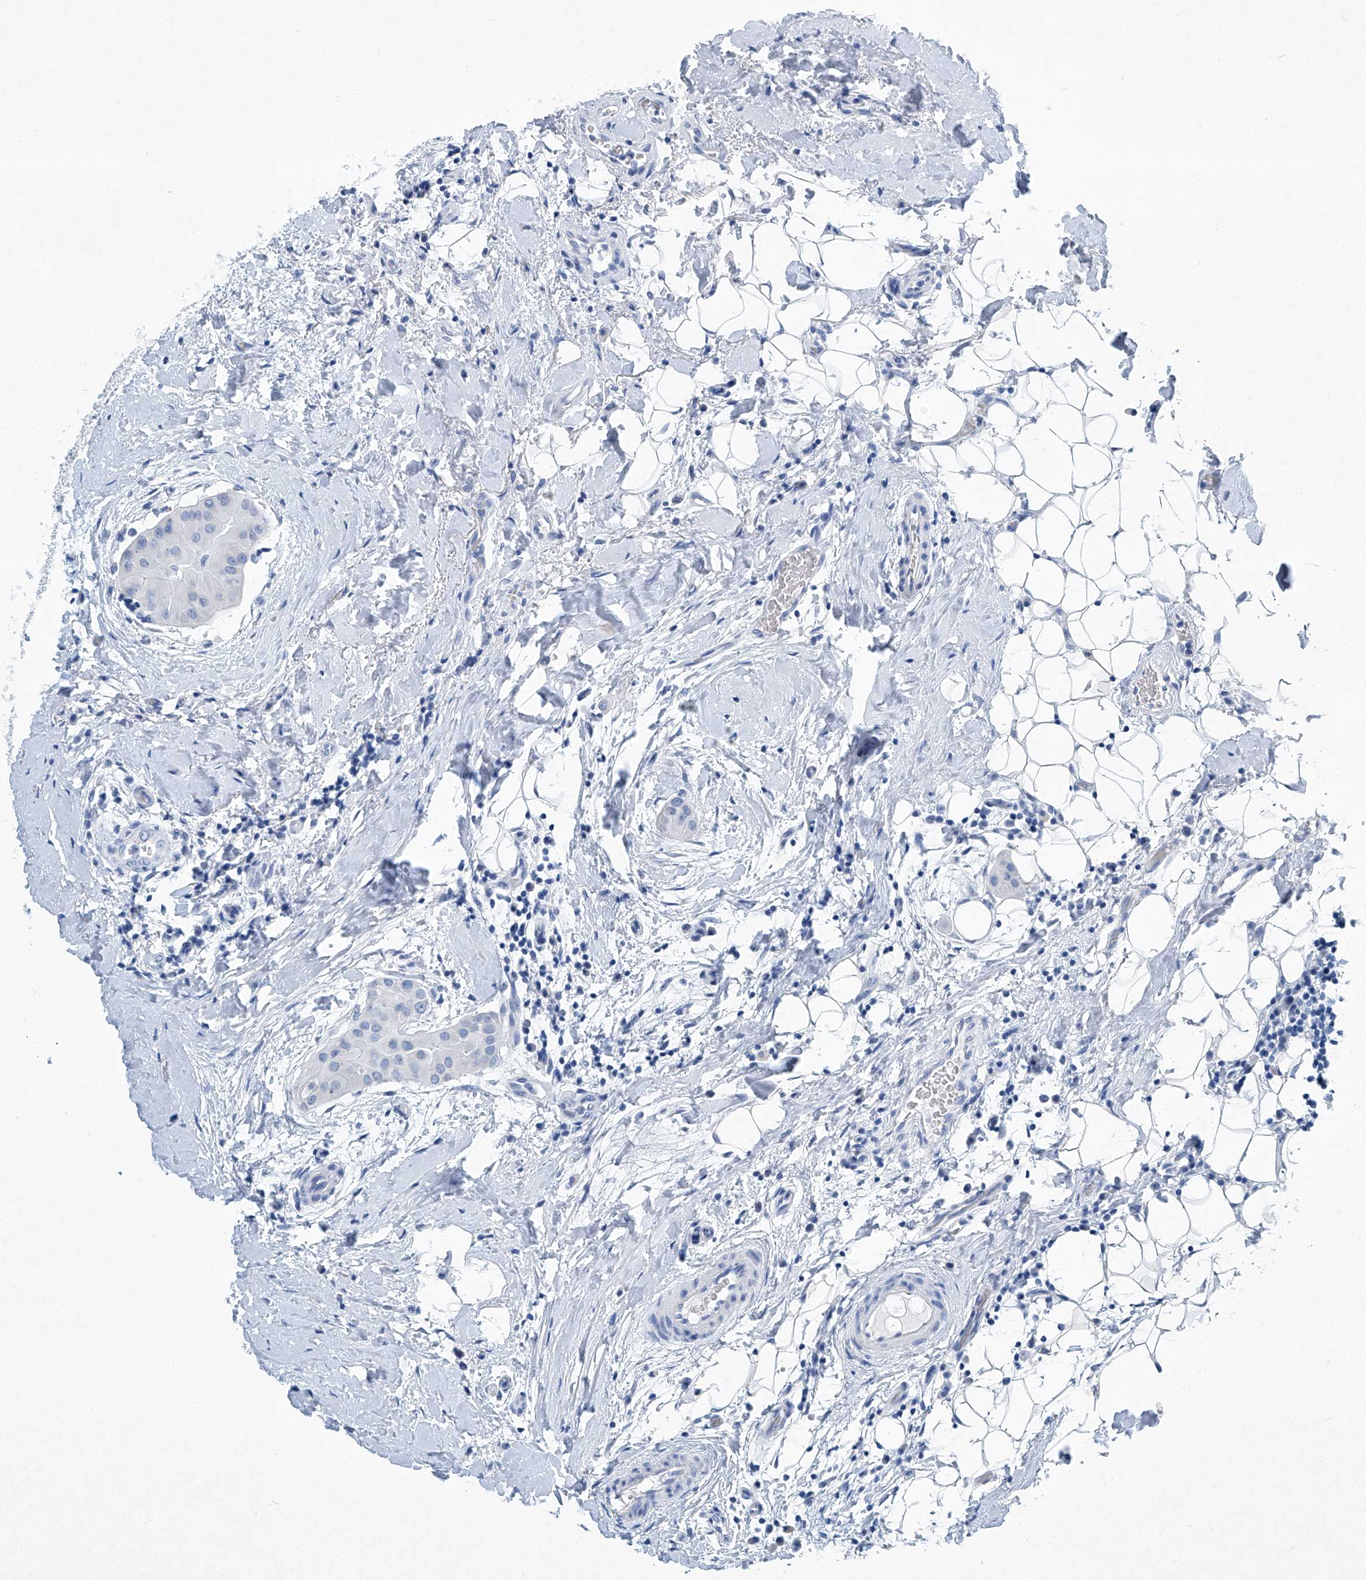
{"staining": {"intensity": "negative", "quantity": "none", "location": "none"}, "tissue": "thyroid cancer", "cell_type": "Tumor cells", "image_type": "cancer", "snomed": [{"axis": "morphology", "description": "Papillary adenocarcinoma, NOS"}, {"axis": "topography", "description": "Thyroid gland"}], "caption": "The IHC micrograph has no significant expression in tumor cells of papillary adenocarcinoma (thyroid) tissue. The staining is performed using DAB (3,3'-diaminobenzidine) brown chromogen with nuclei counter-stained in using hematoxylin.", "gene": "CYP2A7", "patient": {"sex": "male", "age": 33}}